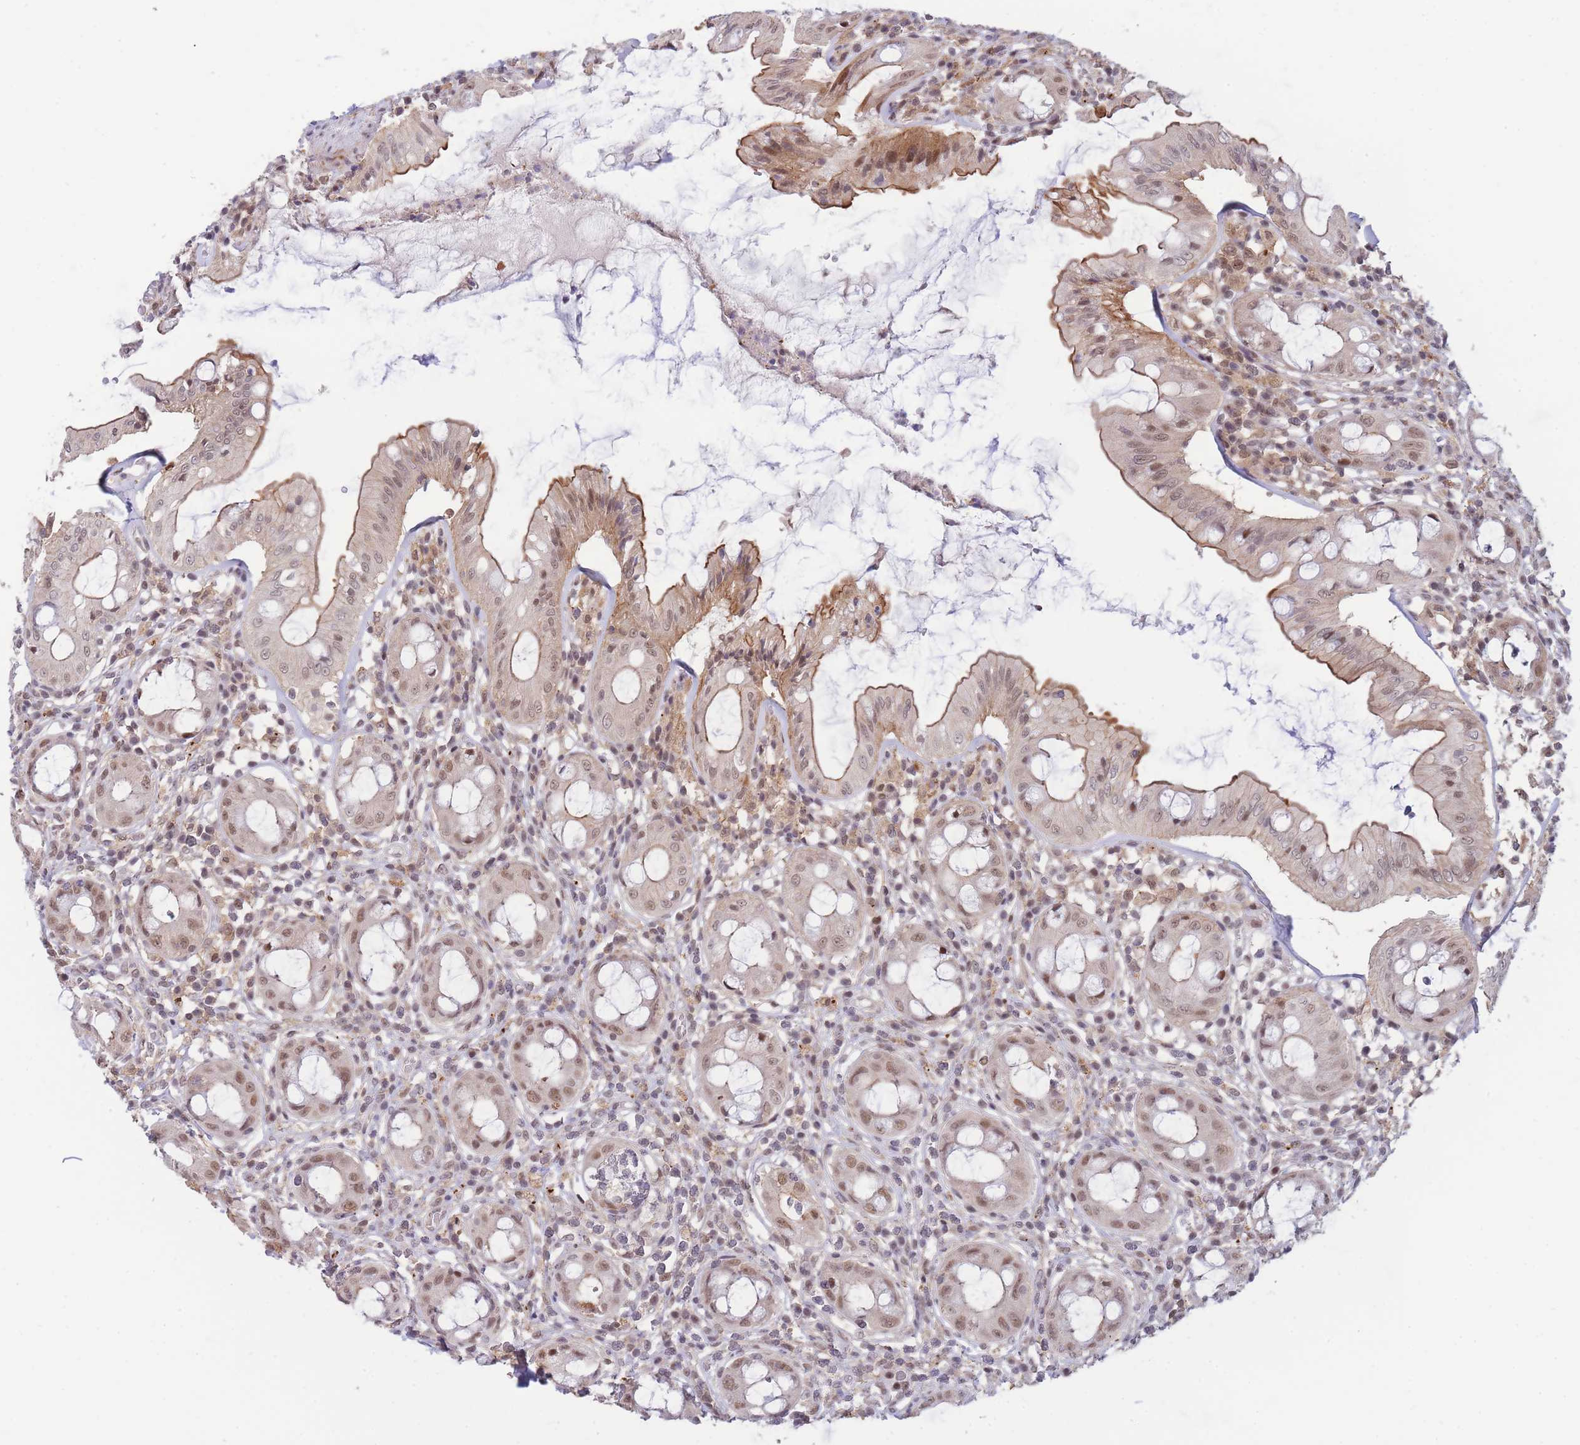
{"staining": {"intensity": "moderate", "quantity": ">75%", "location": "cytoplasmic/membranous,nuclear"}, "tissue": "rectum", "cell_type": "Glandular cells", "image_type": "normal", "snomed": [{"axis": "morphology", "description": "Normal tissue, NOS"}, {"axis": "topography", "description": "Rectum"}], "caption": "The image exhibits staining of normal rectum, revealing moderate cytoplasmic/membranous,nuclear protein expression (brown color) within glandular cells.", "gene": "BOD1L1", "patient": {"sex": "female", "age": 57}}